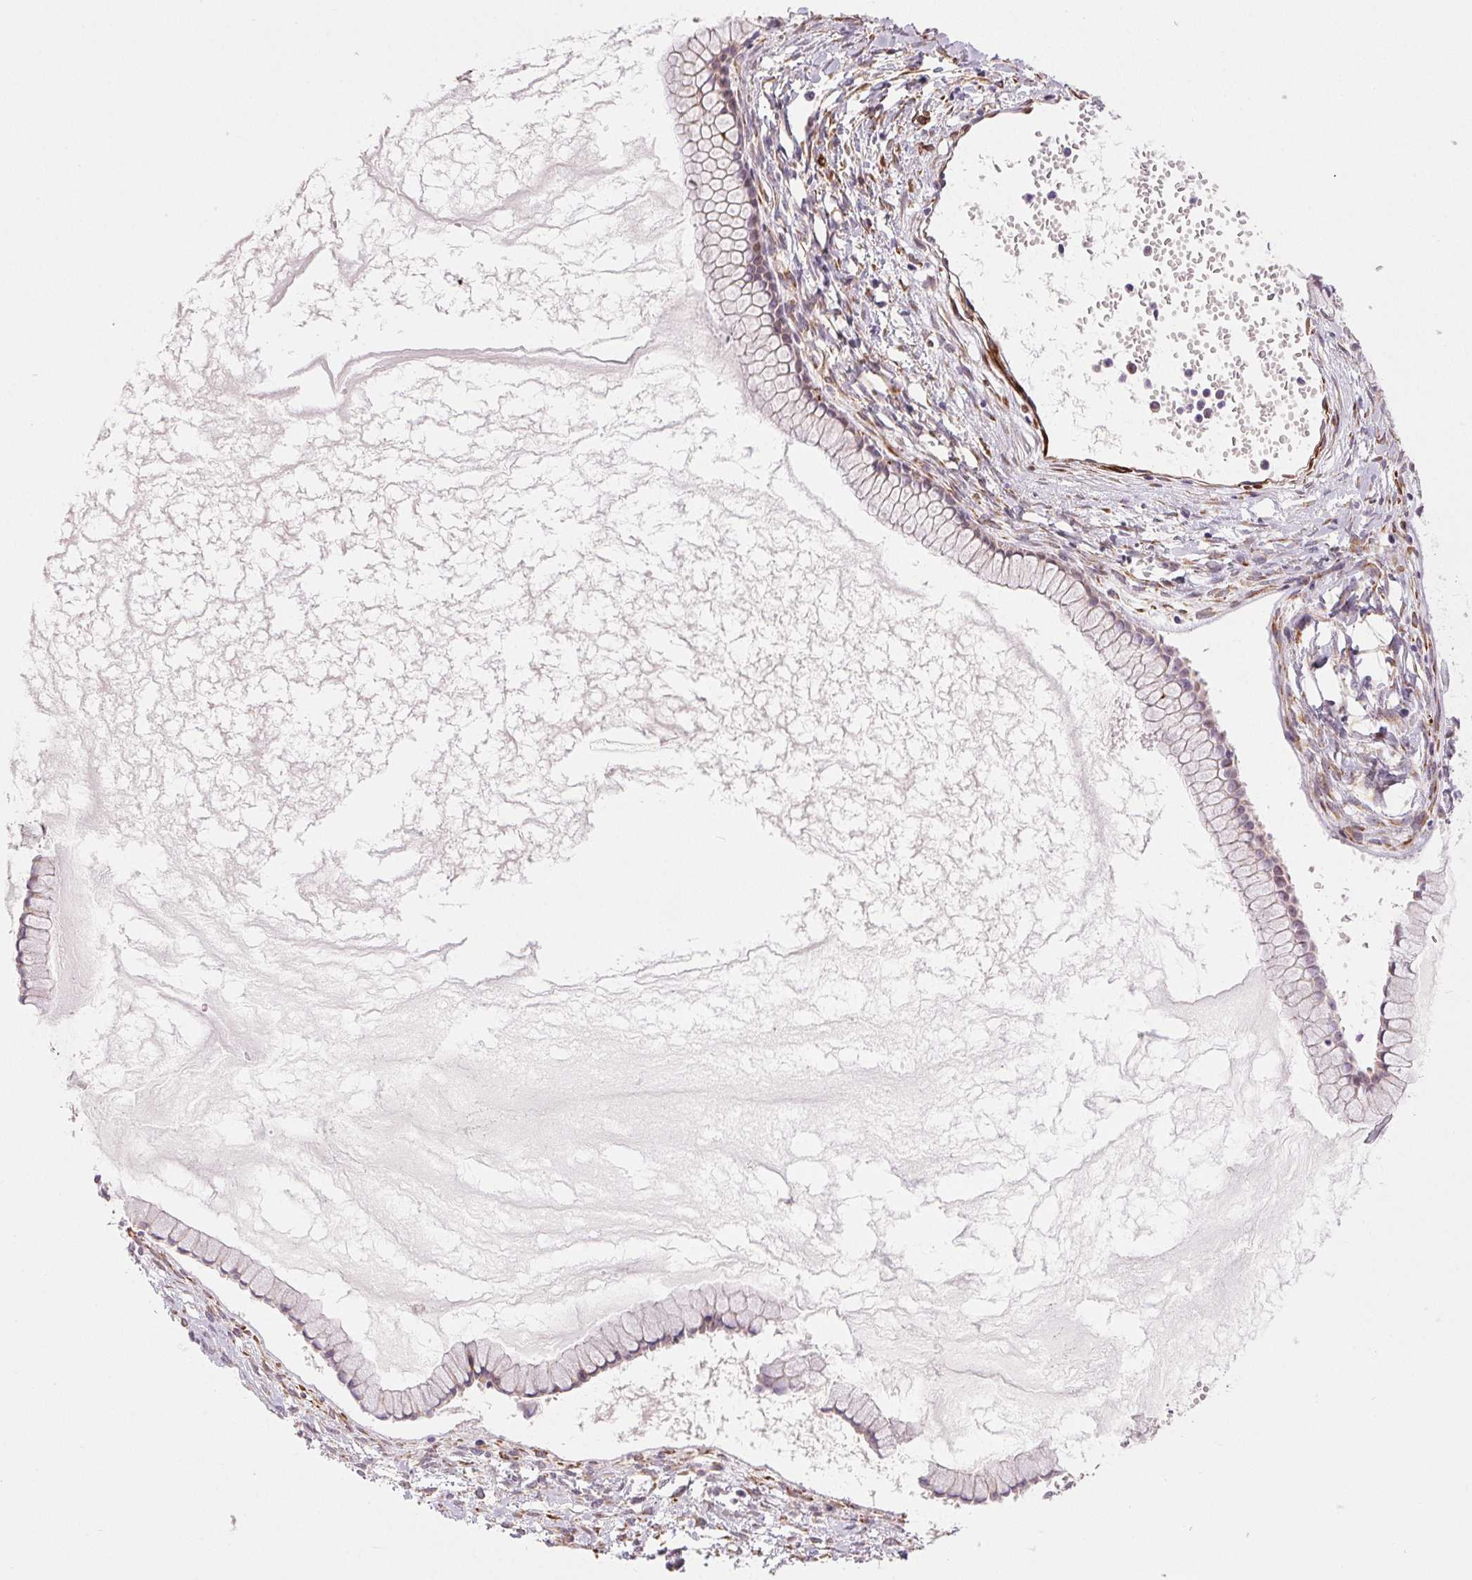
{"staining": {"intensity": "weak", "quantity": "<25%", "location": "cytoplasmic/membranous"}, "tissue": "ovarian cancer", "cell_type": "Tumor cells", "image_type": "cancer", "snomed": [{"axis": "morphology", "description": "Cystadenocarcinoma, mucinous, NOS"}, {"axis": "topography", "description": "Ovary"}], "caption": "This is an IHC micrograph of ovarian cancer (mucinous cystadenocarcinoma). There is no positivity in tumor cells.", "gene": "METTL17", "patient": {"sex": "female", "age": 41}}